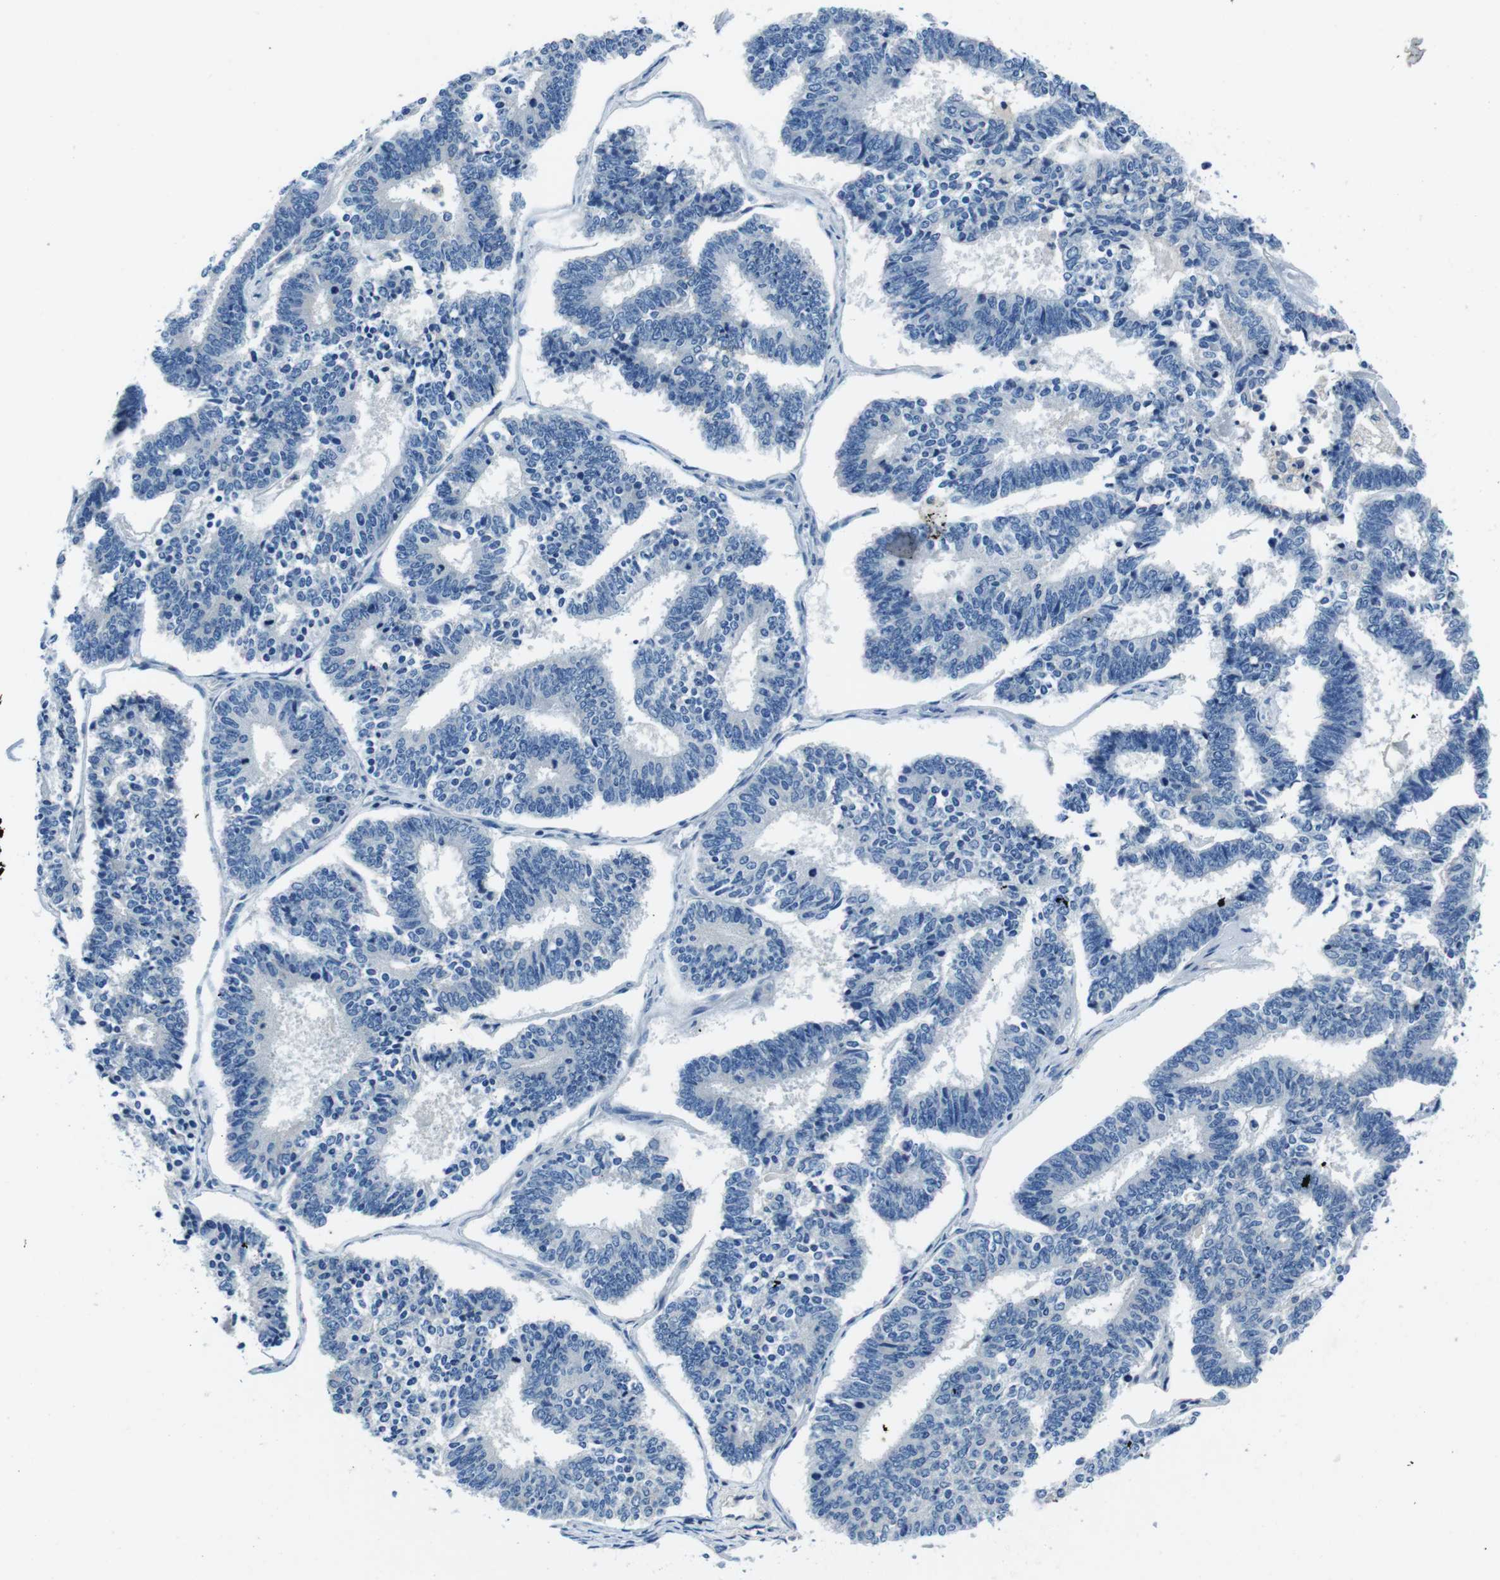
{"staining": {"intensity": "negative", "quantity": "none", "location": "none"}, "tissue": "endometrial cancer", "cell_type": "Tumor cells", "image_type": "cancer", "snomed": [{"axis": "morphology", "description": "Adenocarcinoma, NOS"}, {"axis": "topography", "description": "Endometrium"}], "caption": "Immunohistochemistry (IHC) image of neoplastic tissue: human endometrial cancer (adenocarcinoma) stained with DAB demonstrates no significant protein positivity in tumor cells.", "gene": "CASQ1", "patient": {"sex": "female", "age": 70}}